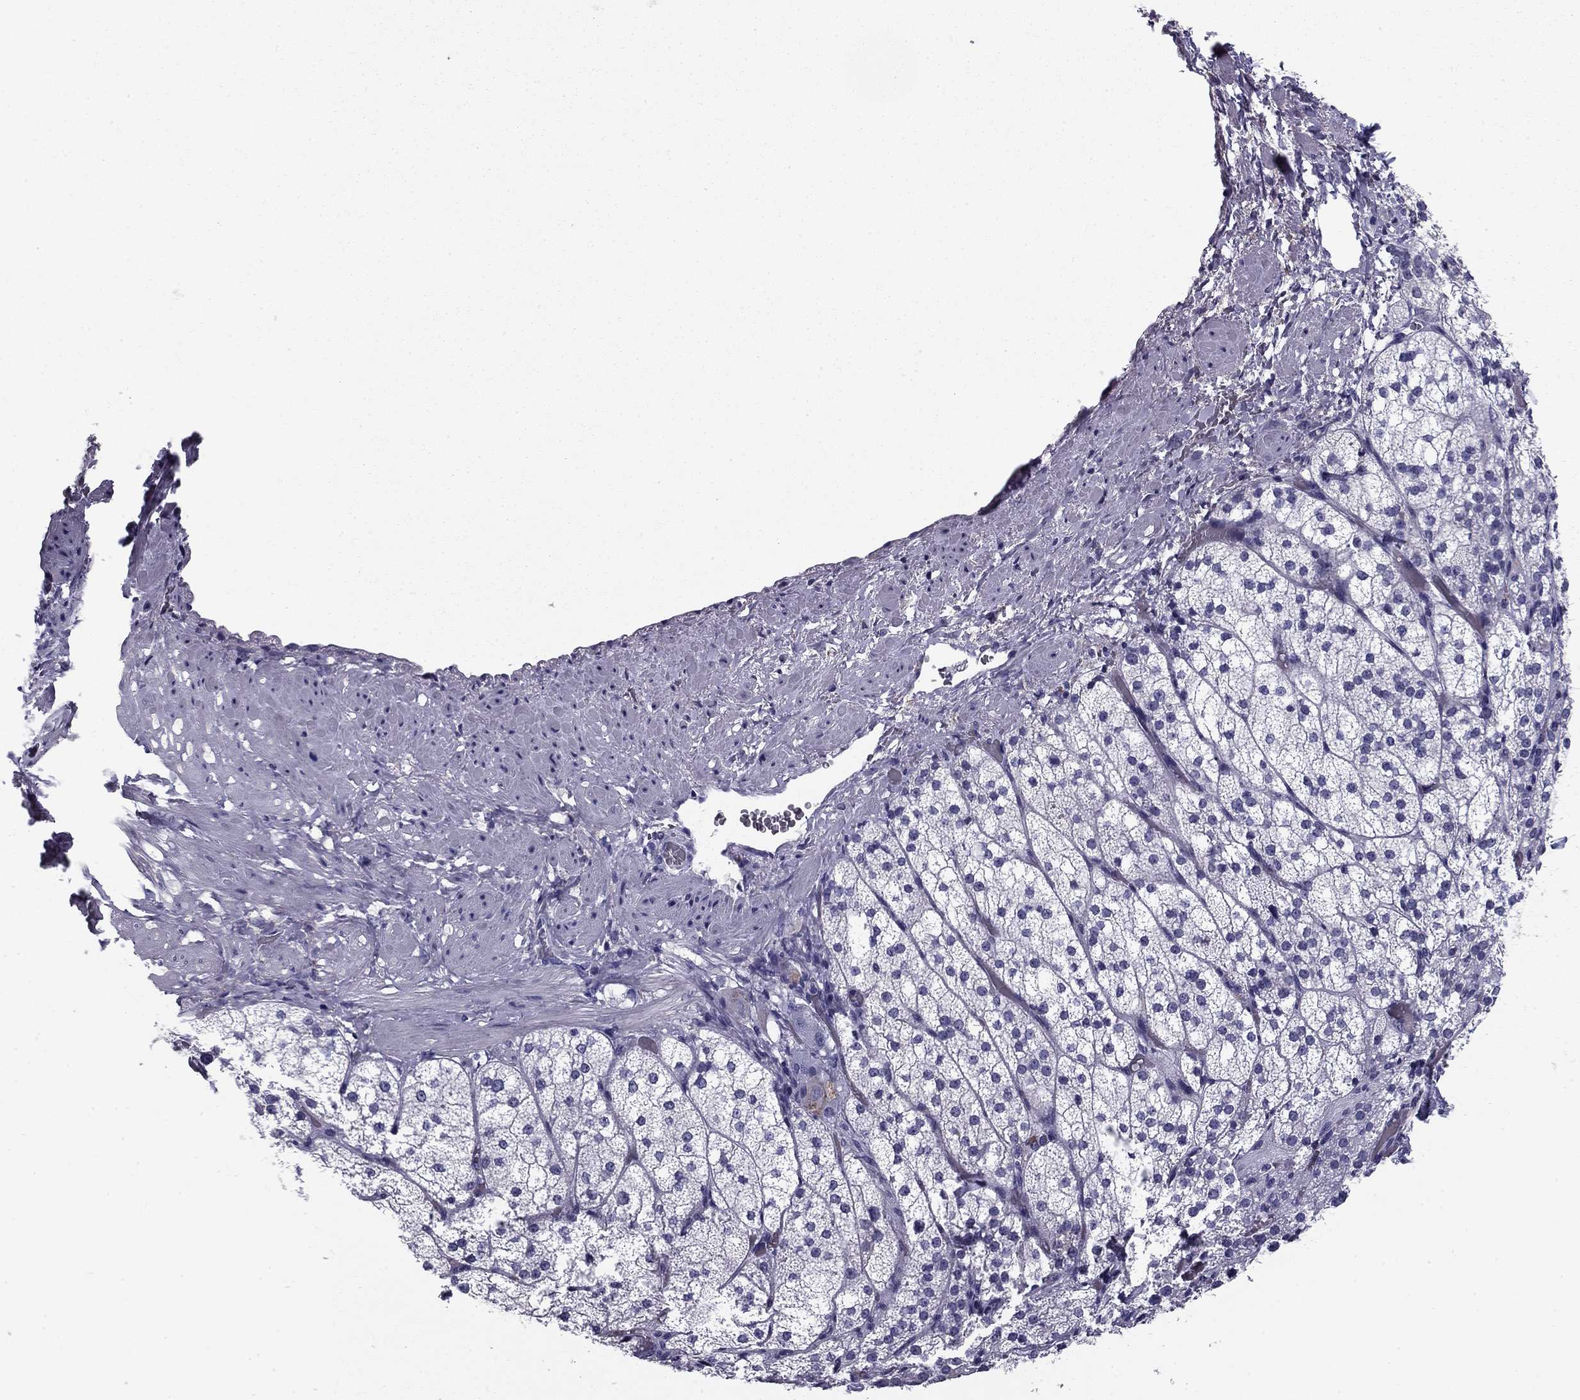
{"staining": {"intensity": "negative", "quantity": "none", "location": "none"}, "tissue": "adrenal gland", "cell_type": "Glandular cells", "image_type": "normal", "snomed": [{"axis": "morphology", "description": "Normal tissue, NOS"}, {"axis": "topography", "description": "Adrenal gland"}], "caption": "A high-resolution micrograph shows immunohistochemistry staining of normal adrenal gland, which demonstrates no significant staining in glandular cells.", "gene": "TMED3", "patient": {"sex": "female", "age": 60}}